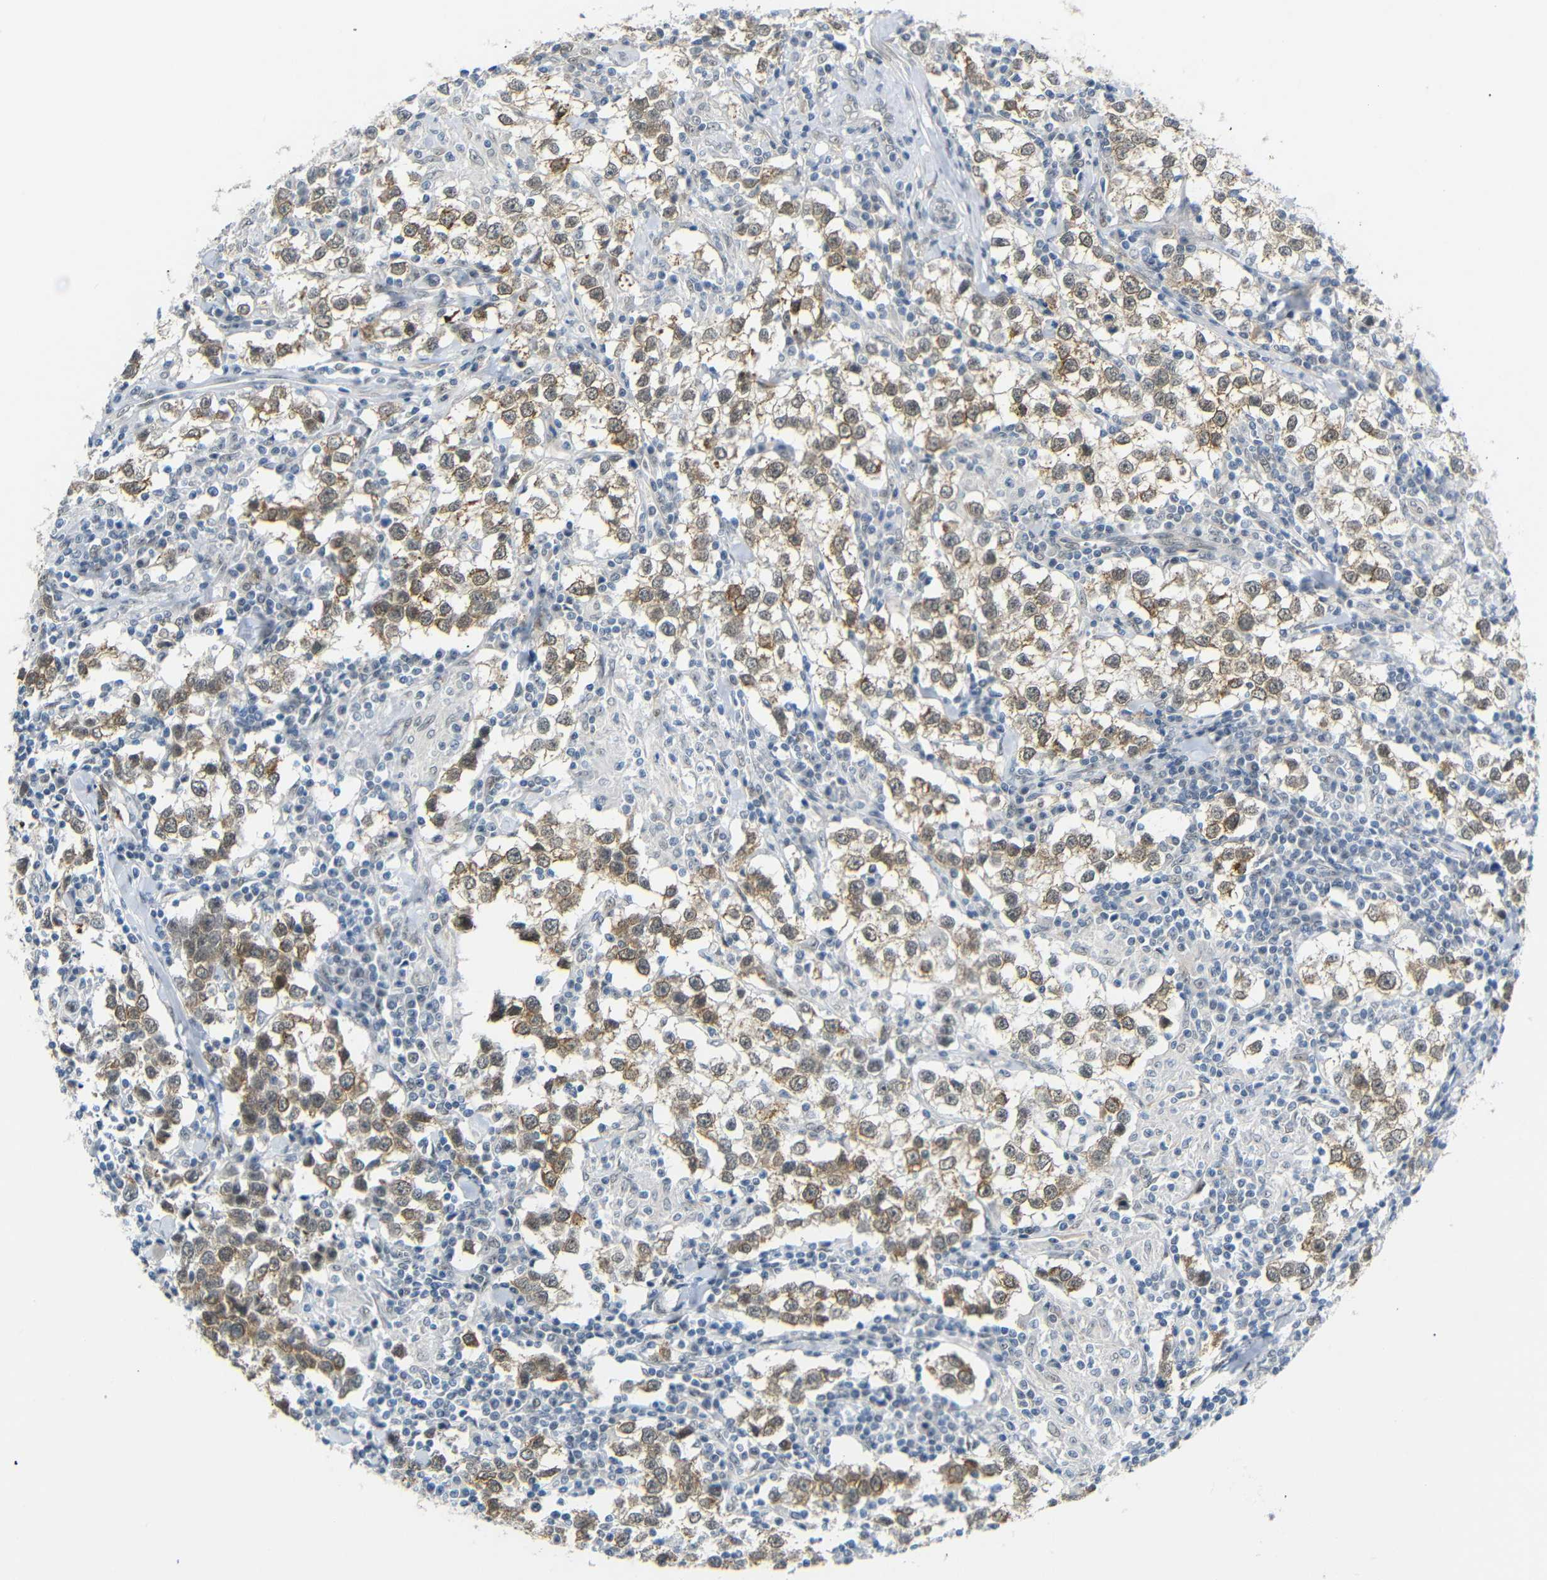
{"staining": {"intensity": "moderate", "quantity": ">75%", "location": "cytoplasmic/membranous"}, "tissue": "testis cancer", "cell_type": "Tumor cells", "image_type": "cancer", "snomed": [{"axis": "morphology", "description": "Seminoma, NOS"}, {"axis": "morphology", "description": "Carcinoma, Embryonal, NOS"}, {"axis": "topography", "description": "Testis"}], "caption": "Protein staining displays moderate cytoplasmic/membranous expression in approximately >75% of tumor cells in testis embryonal carcinoma.", "gene": "GPR158", "patient": {"sex": "male", "age": 36}}